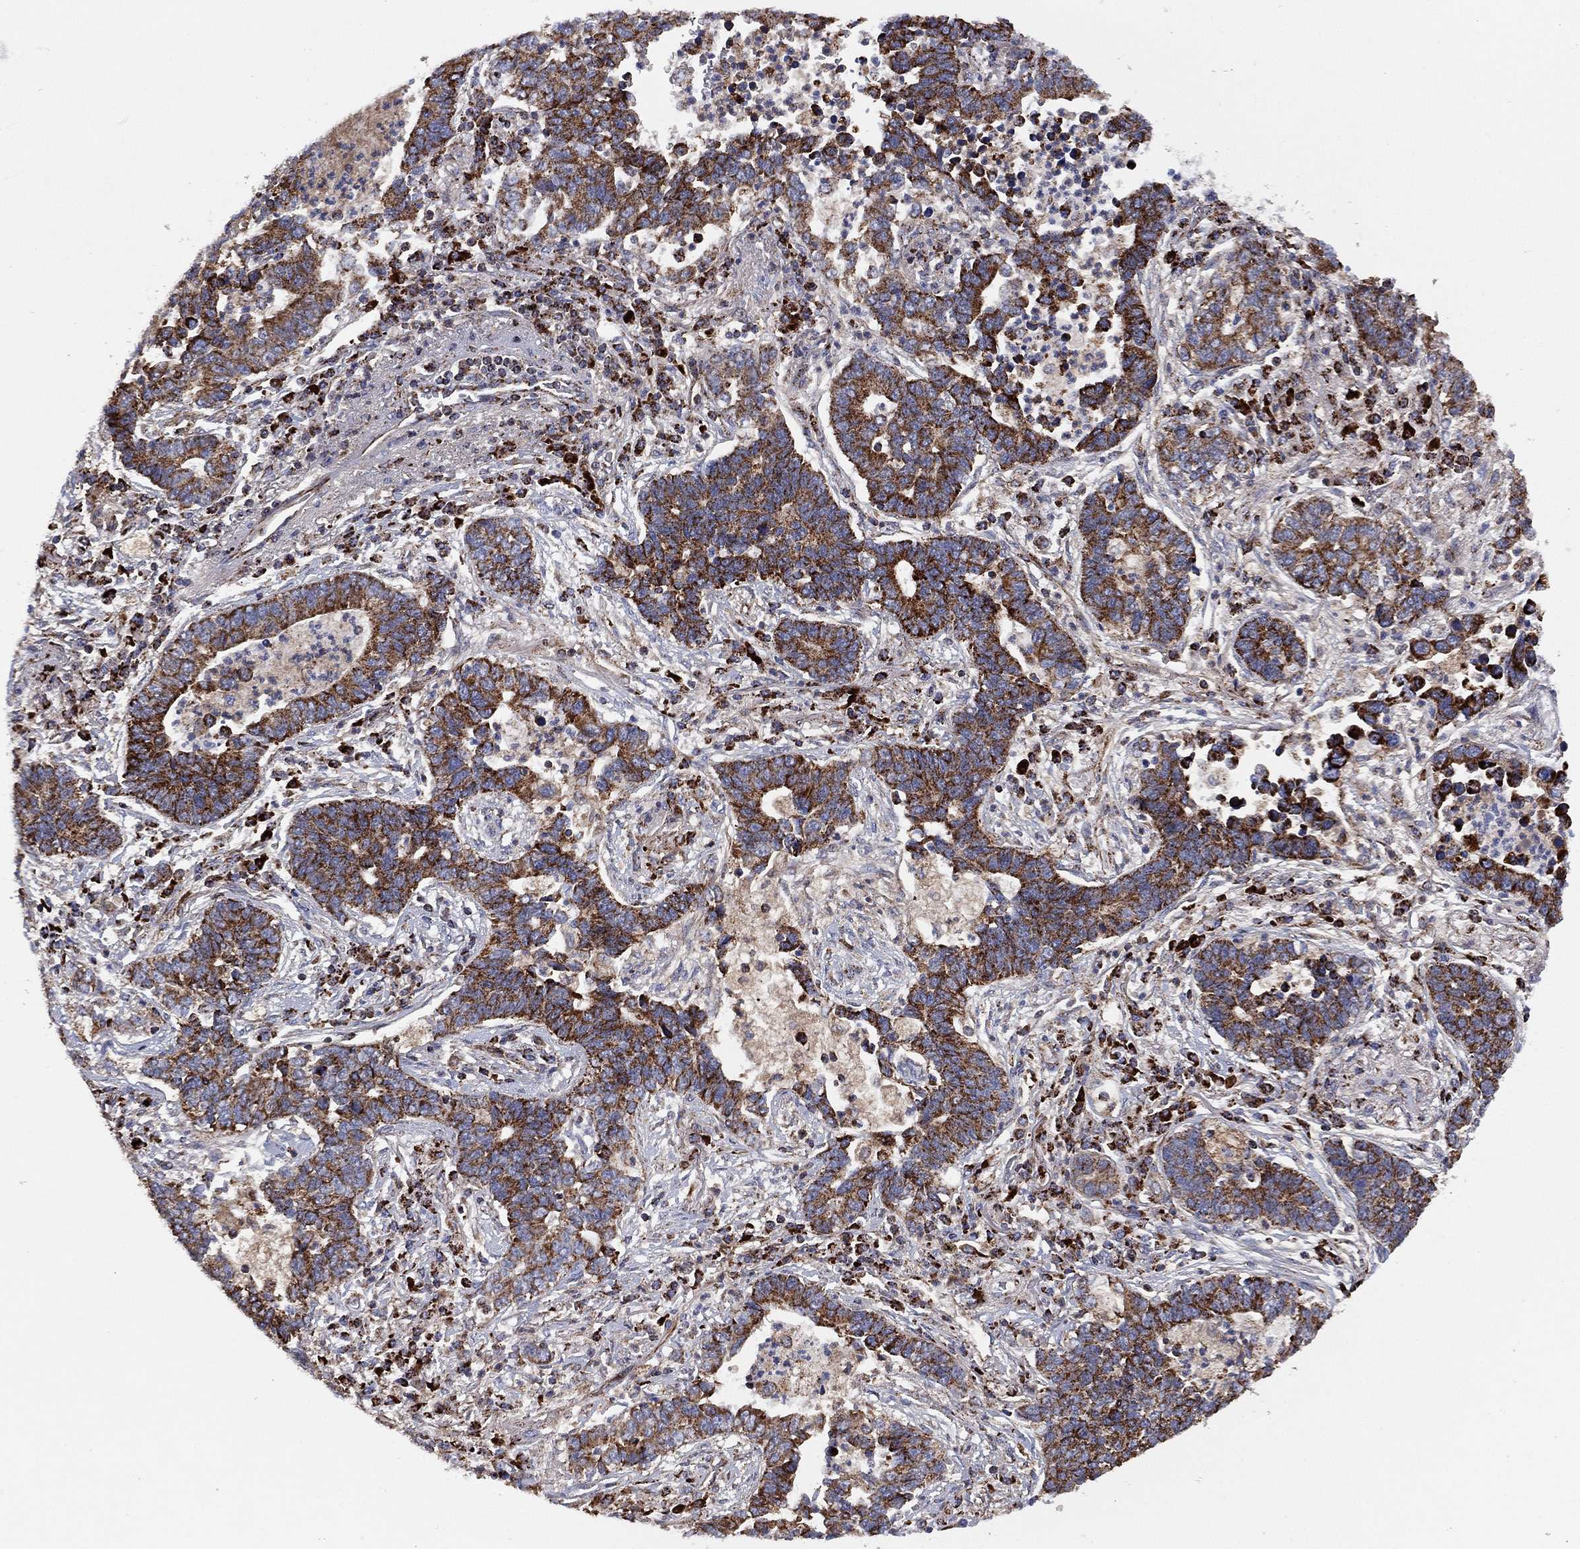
{"staining": {"intensity": "strong", "quantity": ">75%", "location": "cytoplasmic/membranous"}, "tissue": "lung cancer", "cell_type": "Tumor cells", "image_type": "cancer", "snomed": [{"axis": "morphology", "description": "Adenocarcinoma, NOS"}, {"axis": "topography", "description": "Lung"}], "caption": "A histopathology image showing strong cytoplasmic/membranous staining in about >75% of tumor cells in lung cancer (adenocarcinoma), as visualized by brown immunohistochemical staining.", "gene": "PPP2R5A", "patient": {"sex": "female", "age": 57}}